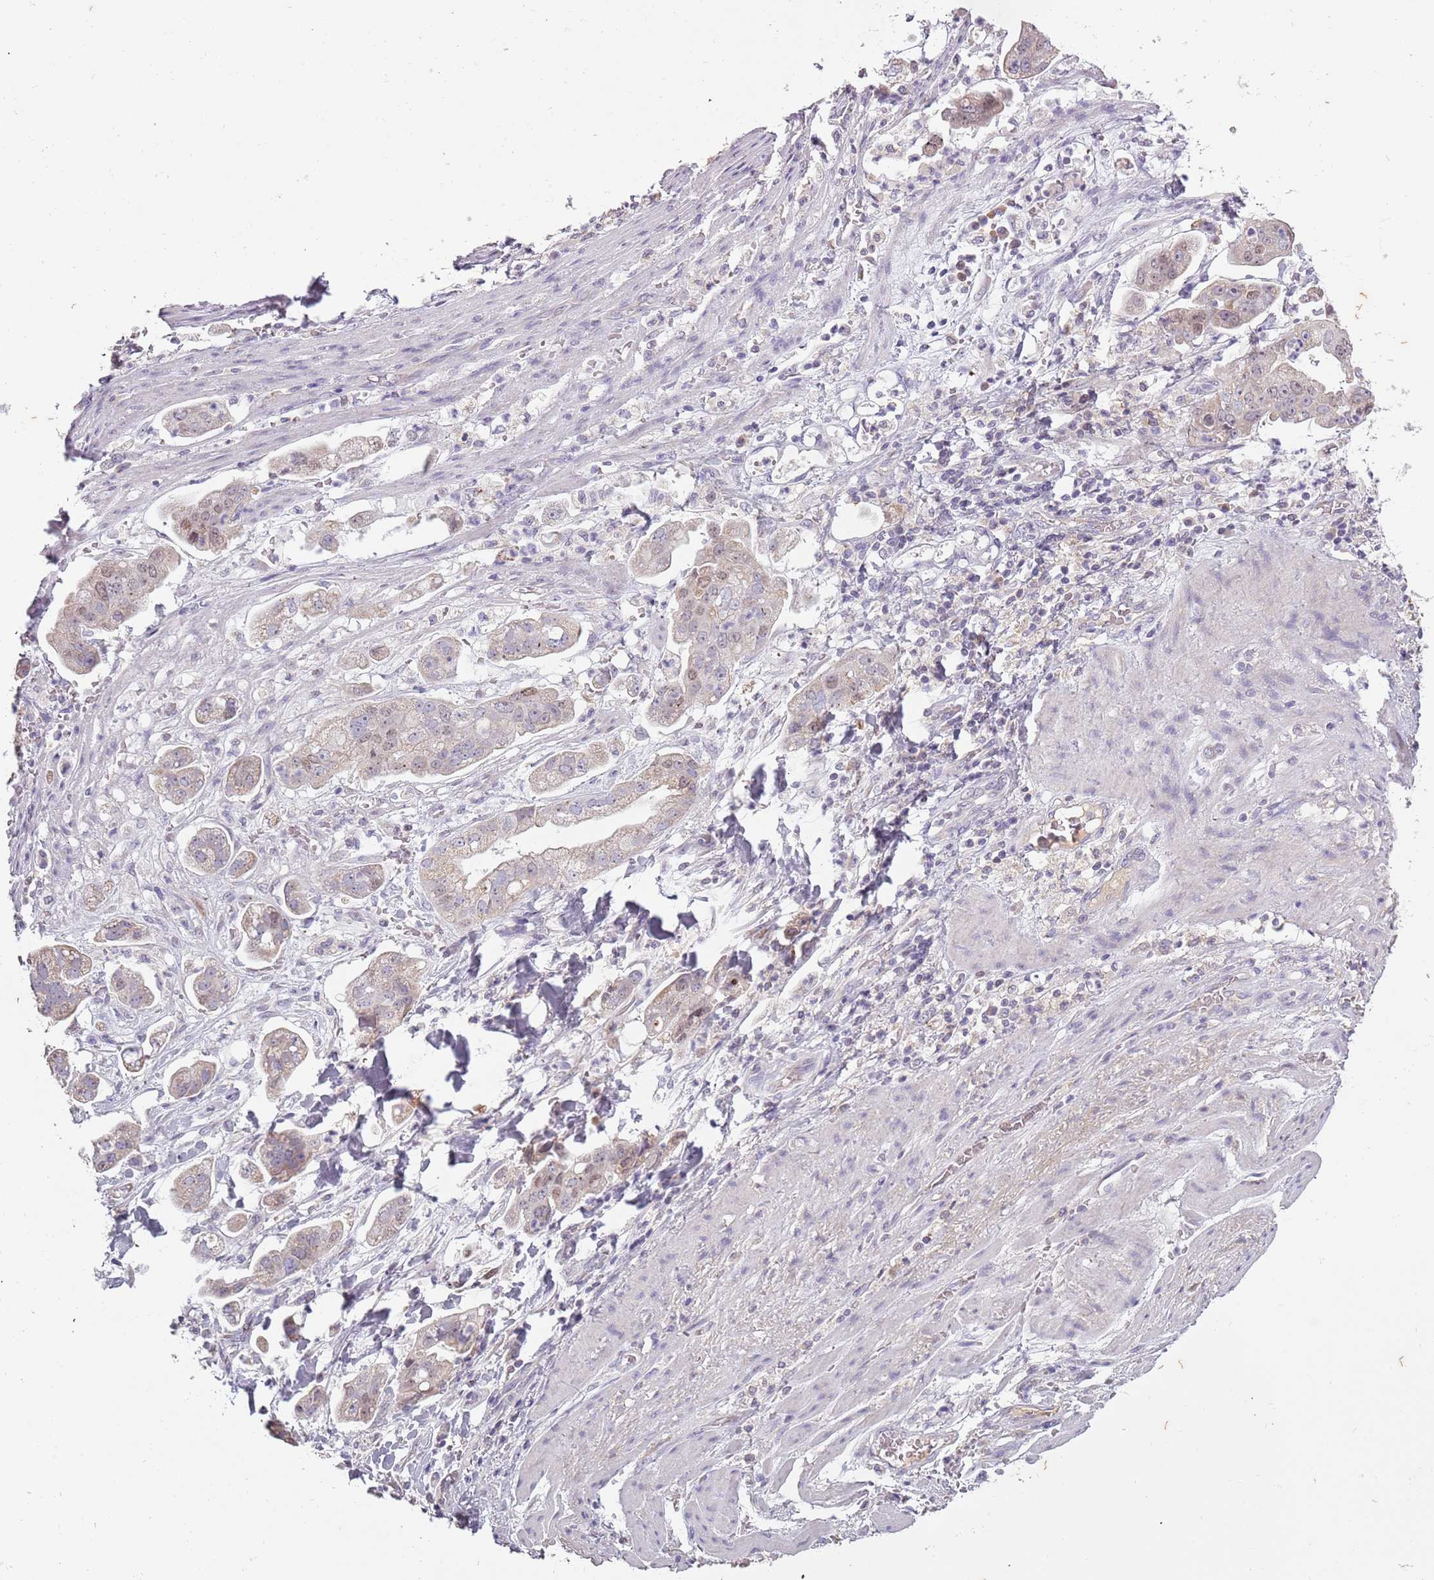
{"staining": {"intensity": "weak", "quantity": "<25%", "location": "cytoplasmic/membranous,nuclear"}, "tissue": "stomach cancer", "cell_type": "Tumor cells", "image_type": "cancer", "snomed": [{"axis": "morphology", "description": "Adenocarcinoma, NOS"}, {"axis": "topography", "description": "Stomach"}], "caption": "This is an immunohistochemistry (IHC) histopathology image of stomach cancer (adenocarcinoma). There is no staining in tumor cells.", "gene": "SYS1", "patient": {"sex": "male", "age": 62}}